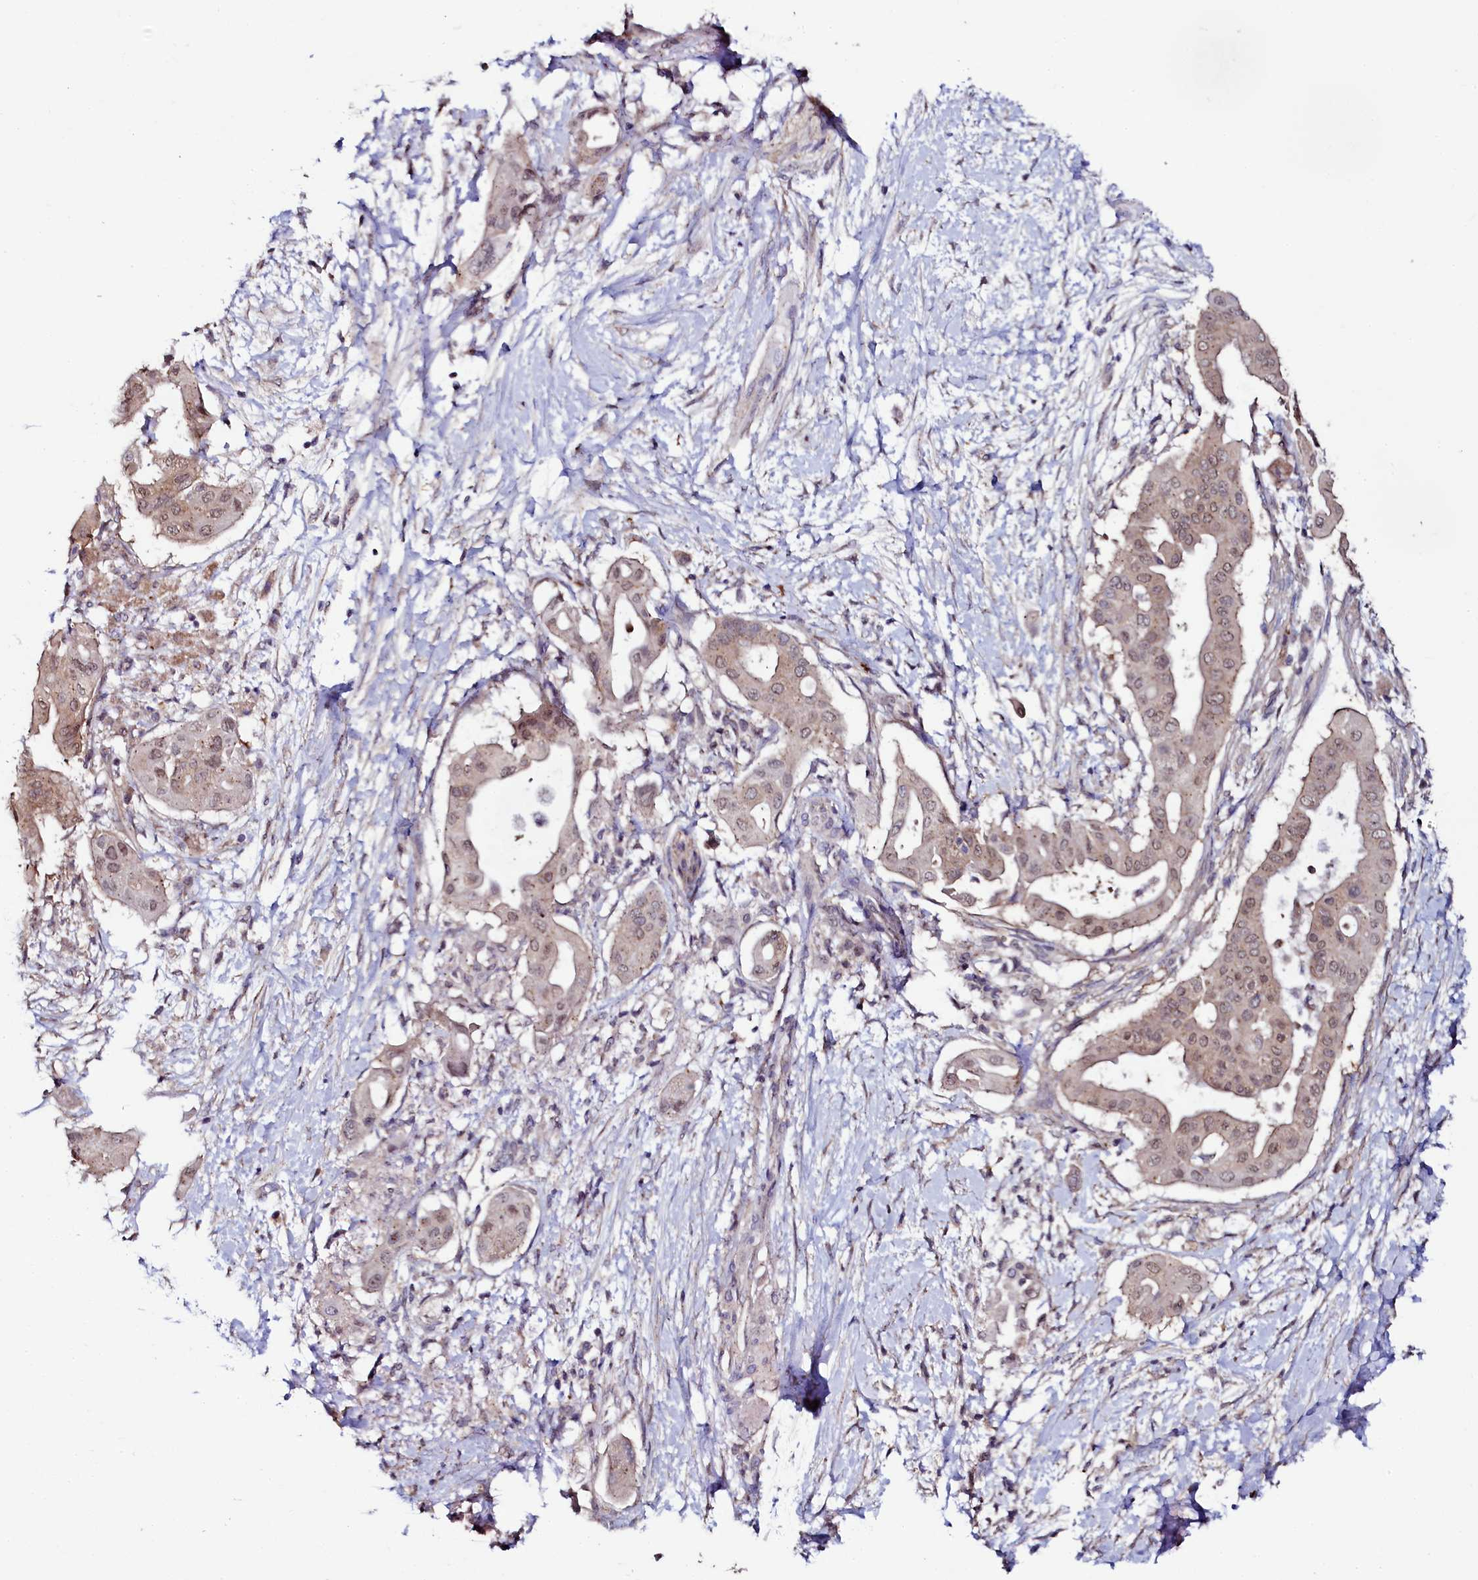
{"staining": {"intensity": "moderate", "quantity": ">75%", "location": "cytoplasmic/membranous,nuclear"}, "tissue": "pancreatic cancer", "cell_type": "Tumor cells", "image_type": "cancer", "snomed": [{"axis": "morphology", "description": "Adenocarcinoma, NOS"}, {"axis": "topography", "description": "Pancreas"}], "caption": "This is a histology image of immunohistochemistry (IHC) staining of pancreatic cancer, which shows moderate staining in the cytoplasmic/membranous and nuclear of tumor cells.", "gene": "USPL1", "patient": {"sex": "male", "age": 68}}